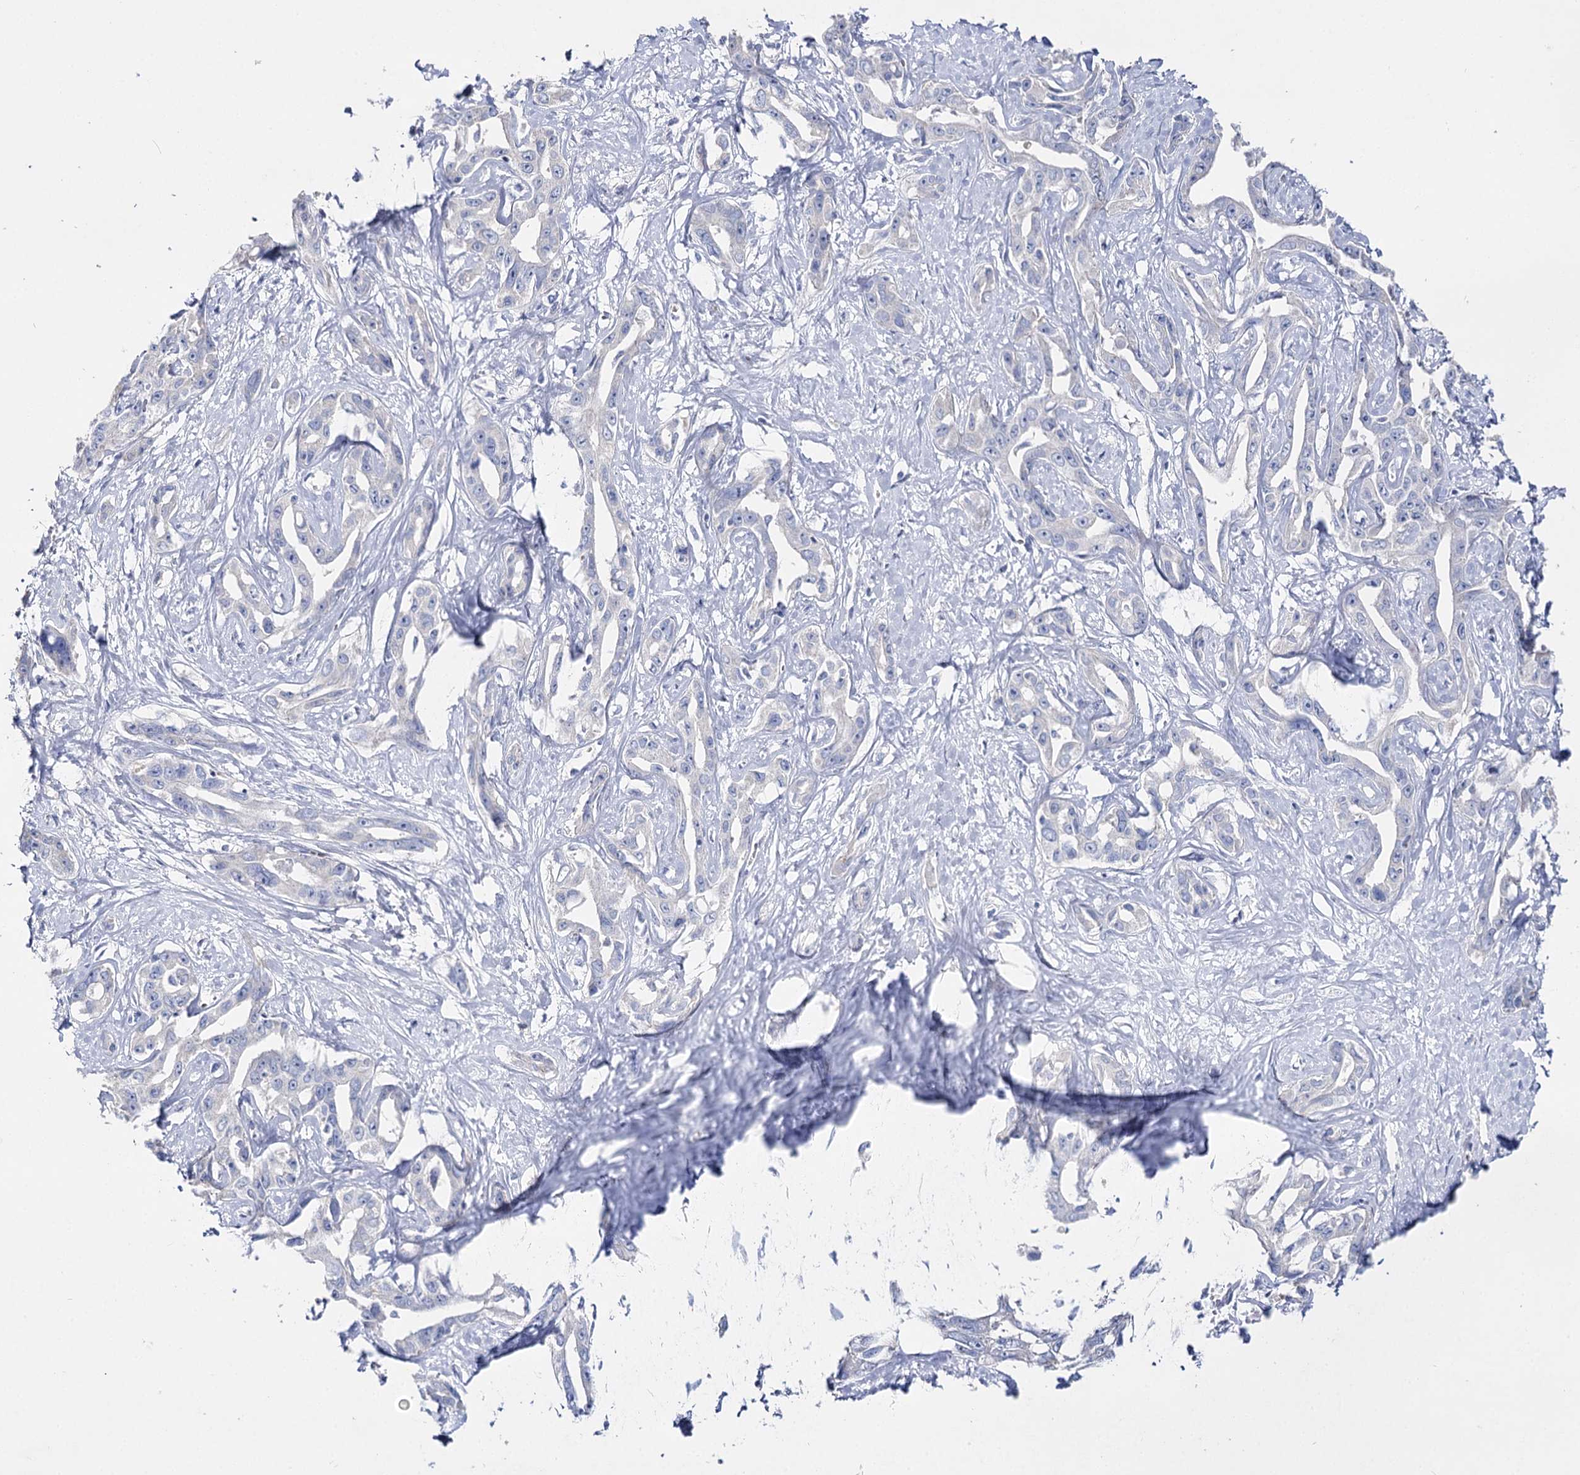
{"staining": {"intensity": "negative", "quantity": "none", "location": "none"}, "tissue": "liver cancer", "cell_type": "Tumor cells", "image_type": "cancer", "snomed": [{"axis": "morphology", "description": "Cholangiocarcinoma"}, {"axis": "topography", "description": "Liver"}], "caption": "DAB immunohistochemical staining of cholangiocarcinoma (liver) demonstrates no significant expression in tumor cells.", "gene": "NRAP", "patient": {"sex": "male", "age": 59}}